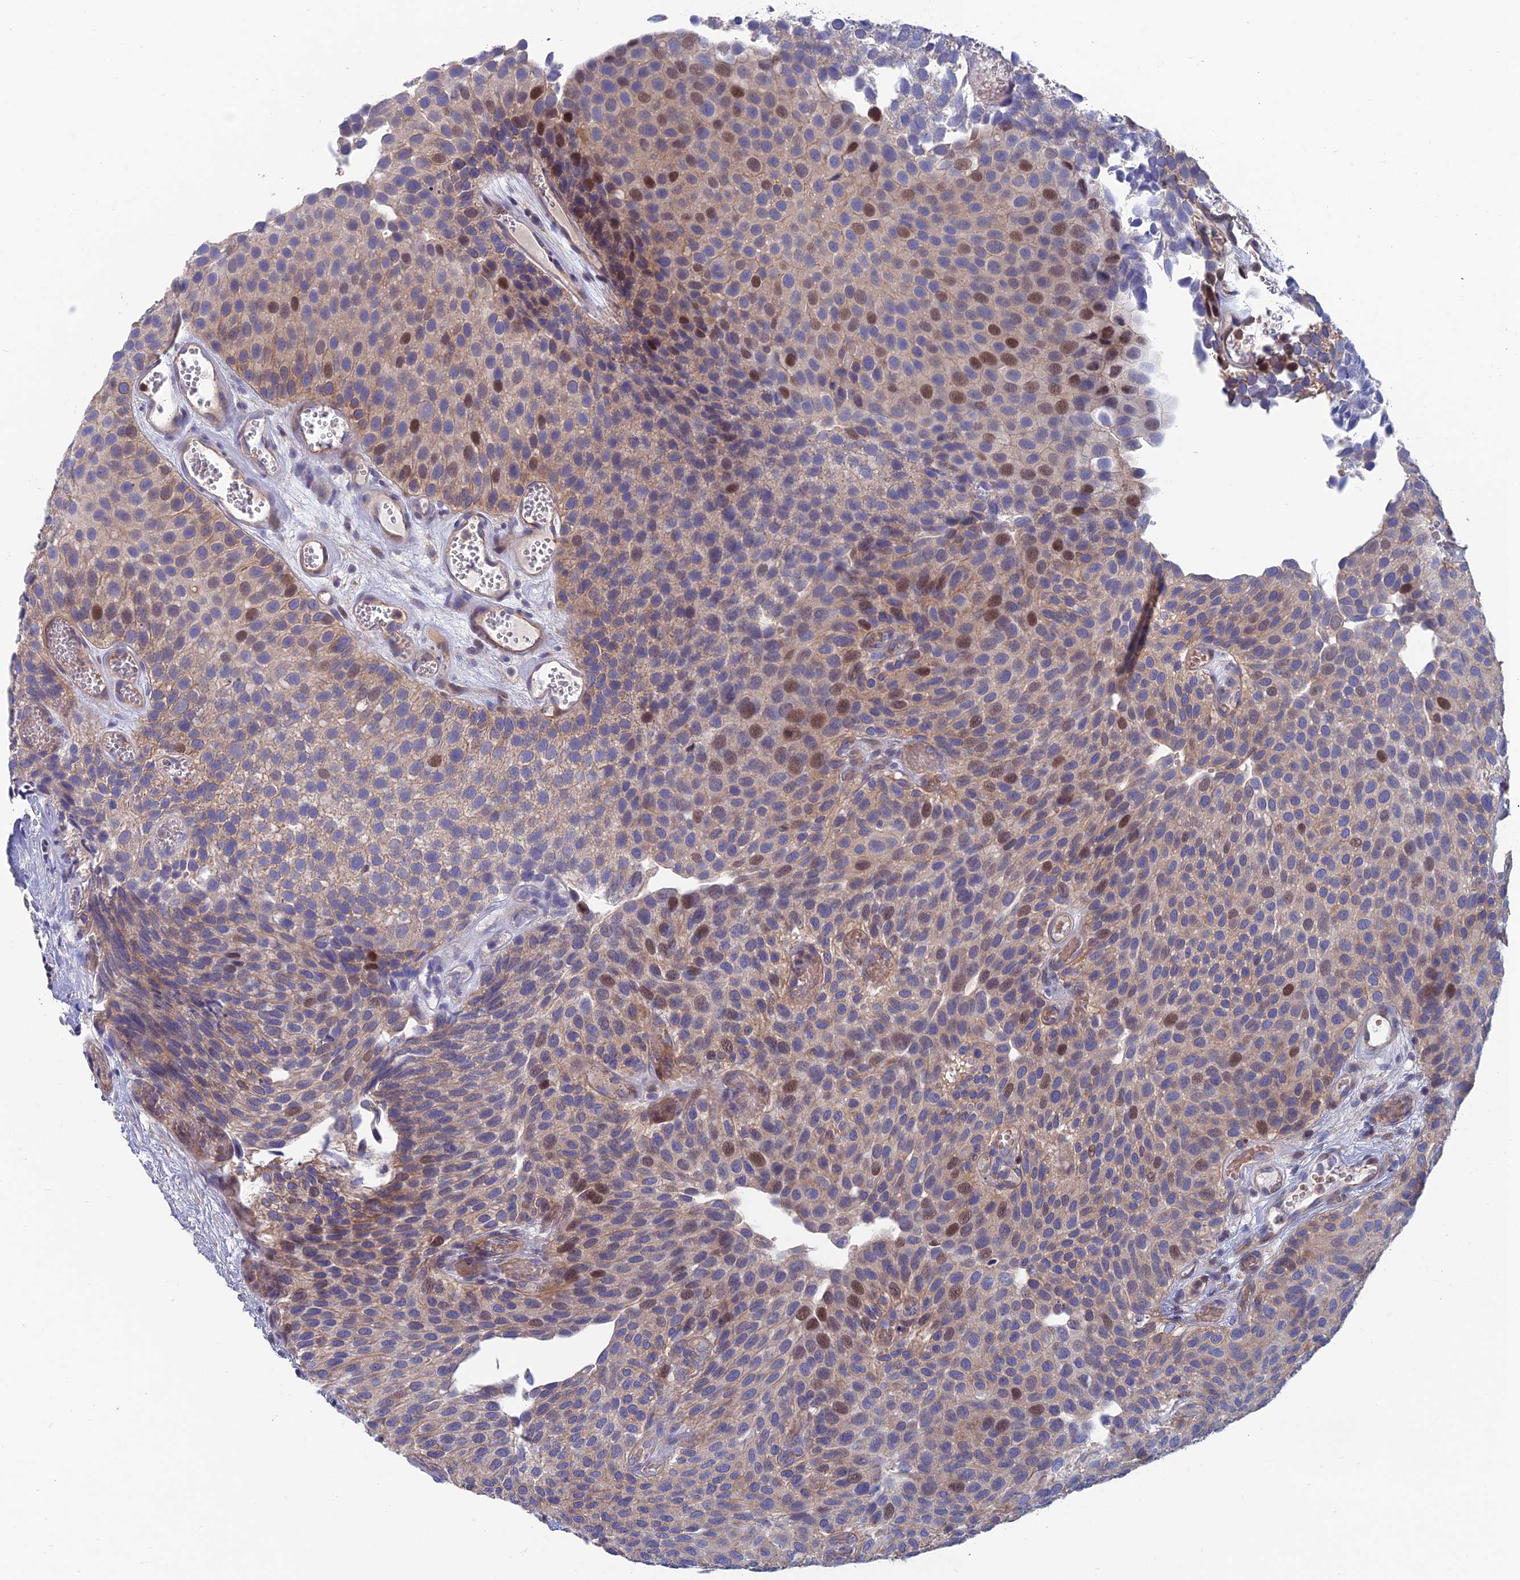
{"staining": {"intensity": "moderate", "quantity": "25%-75%", "location": "nuclear"}, "tissue": "urothelial cancer", "cell_type": "Tumor cells", "image_type": "cancer", "snomed": [{"axis": "morphology", "description": "Urothelial carcinoma, Low grade"}, {"axis": "topography", "description": "Urinary bladder"}], "caption": "The immunohistochemical stain highlights moderate nuclear positivity in tumor cells of urothelial cancer tissue. Nuclei are stained in blue.", "gene": "USP37", "patient": {"sex": "male", "age": 89}}